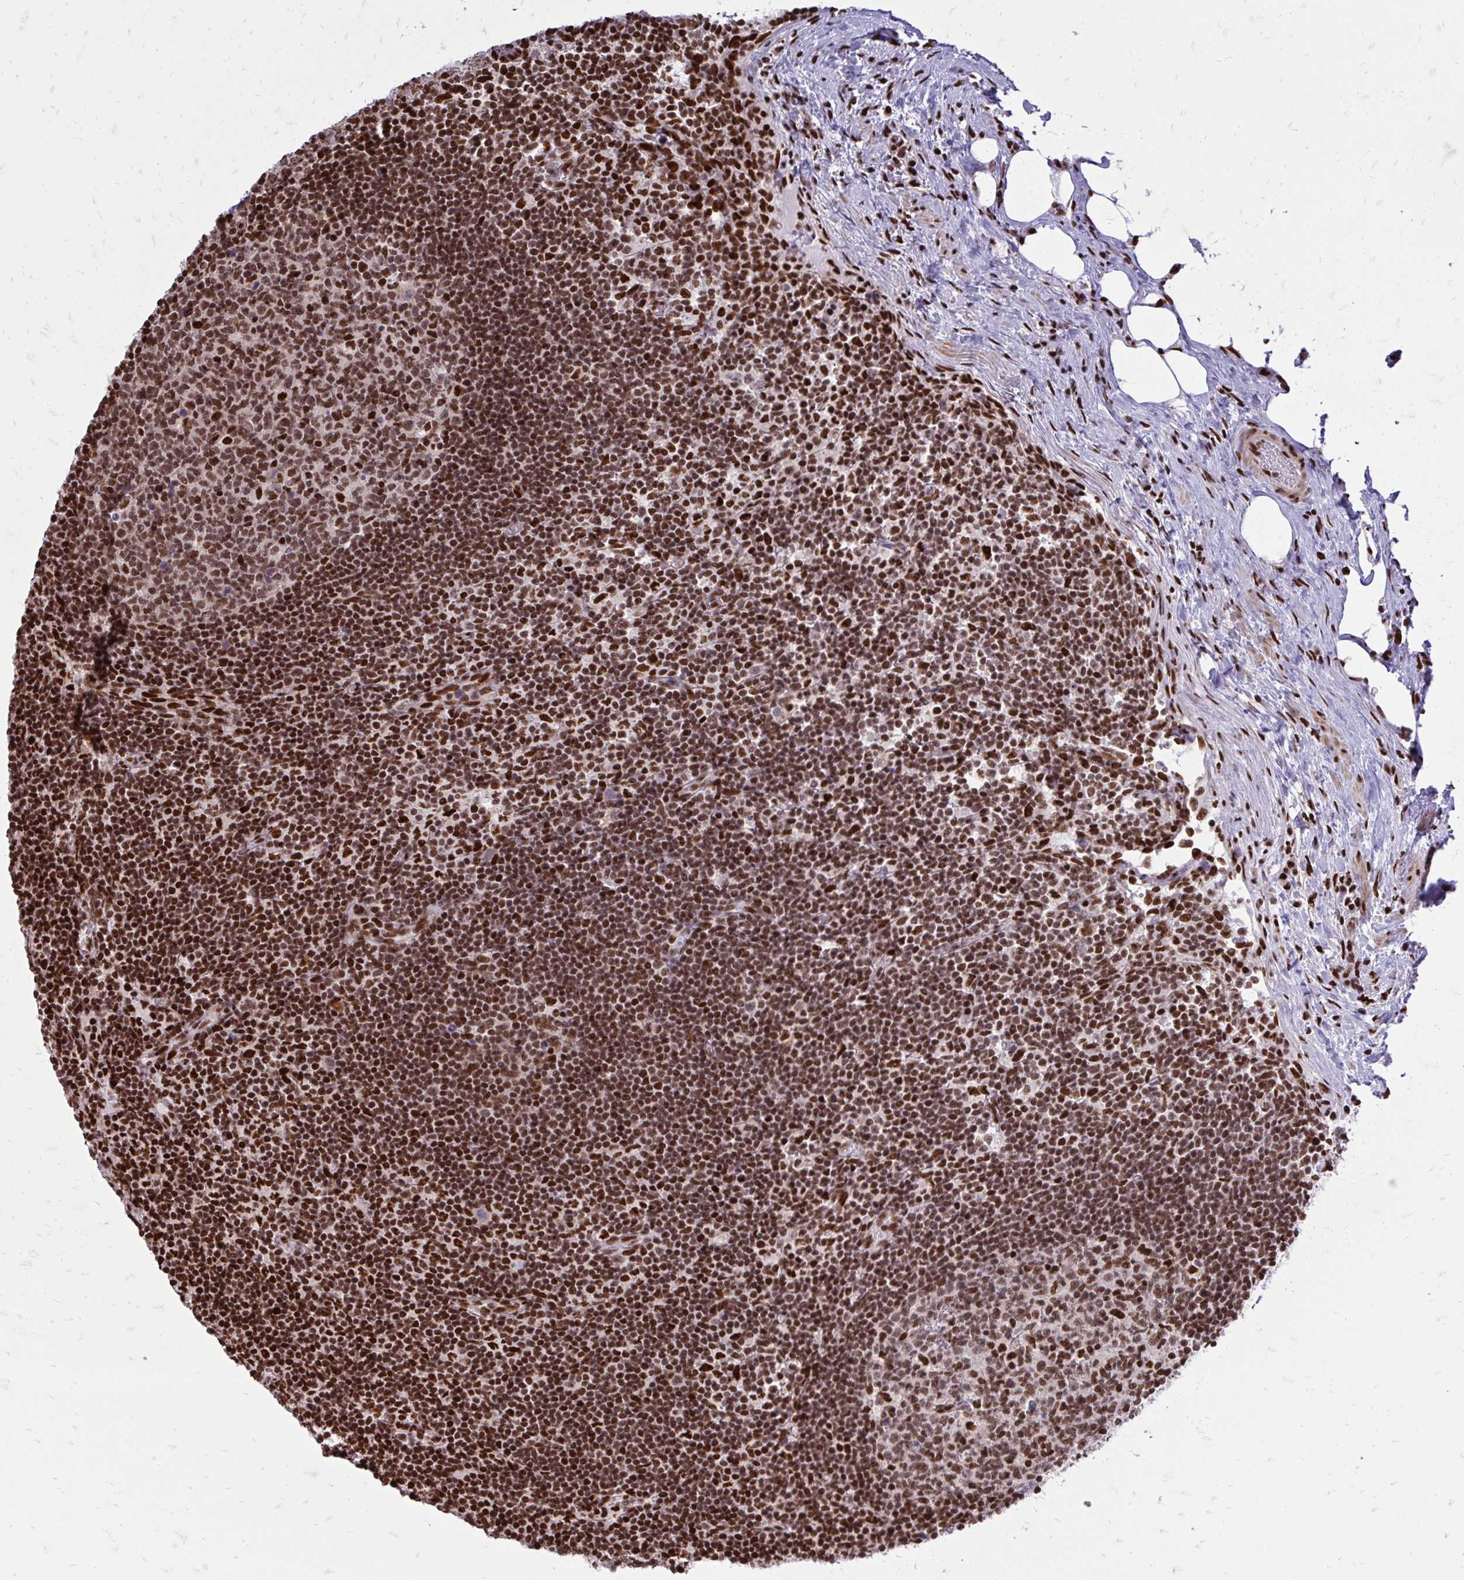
{"staining": {"intensity": "strong", "quantity": ">75%", "location": "nuclear"}, "tissue": "lymph node", "cell_type": "Germinal center cells", "image_type": "normal", "snomed": [{"axis": "morphology", "description": "Normal tissue, NOS"}, {"axis": "topography", "description": "Lymph node"}], "caption": "Strong nuclear protein positivity is seen in about >75% of germinal center cells in lymph node.", "gene": "TBL1Y", "patient": {"sex": "male", "age": 67}}